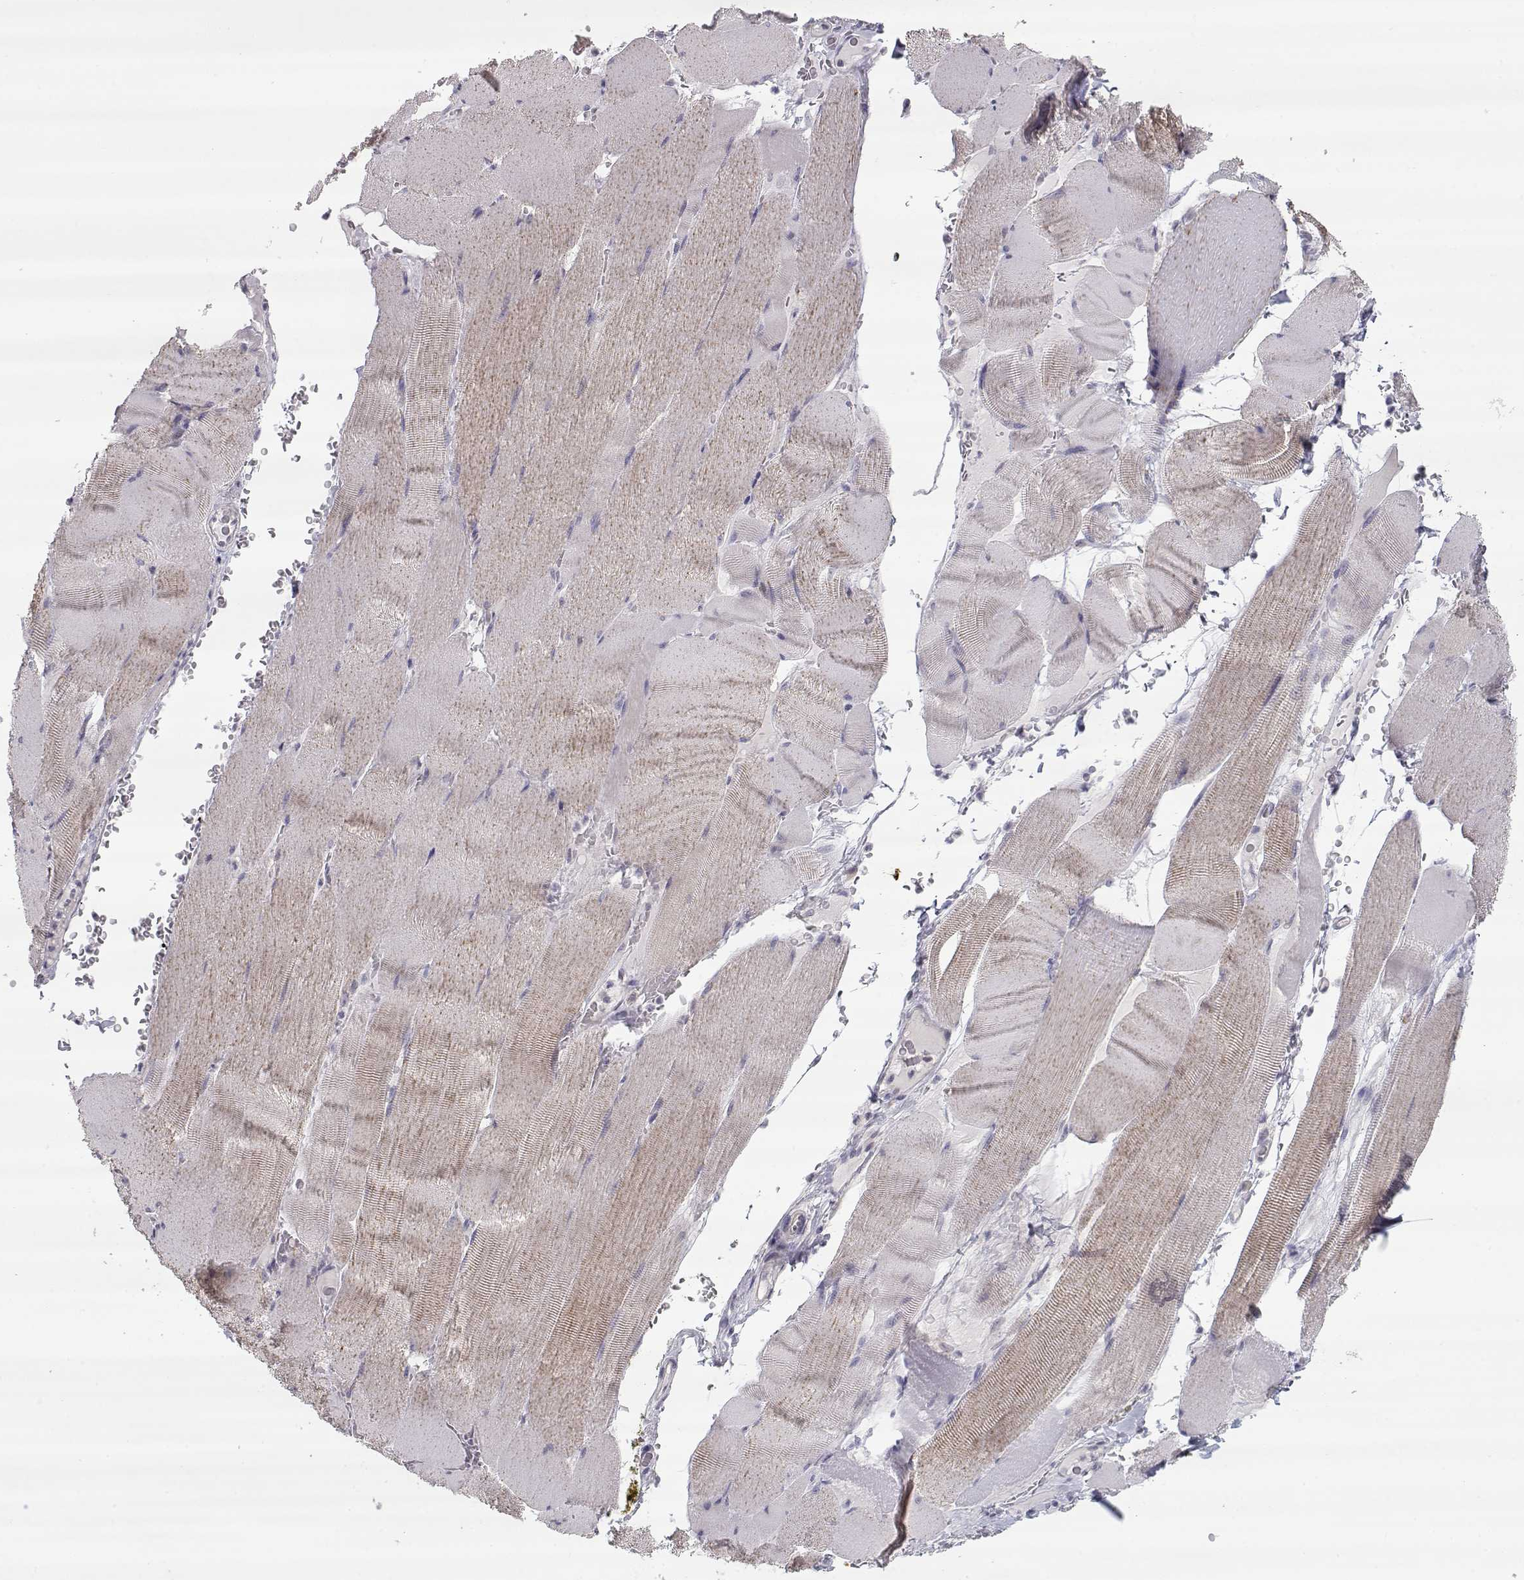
{"staining": {"intensity": "negative", "quantity": "none", "location": "none"}, "tissue": "skeletal muscle", "cell_type": "Myocytes", "image_type": "normal", "snomed": [{"axis": "morphology", "description": "Normal tissue, NOS"}, {"axis": "topography", "description": "Skeletal muscle"}], "caption": "DAB immunohistochemical staining of normal human skeletal muscle displays no significant expression in myocytes. (Brightfield microscopy of DAB (3,3'-diaminobenzidine) immunohistochemistry (IHC) at high magnification).", "gene": "NPVF", "patient": {"sex": "male", "age": 56}}